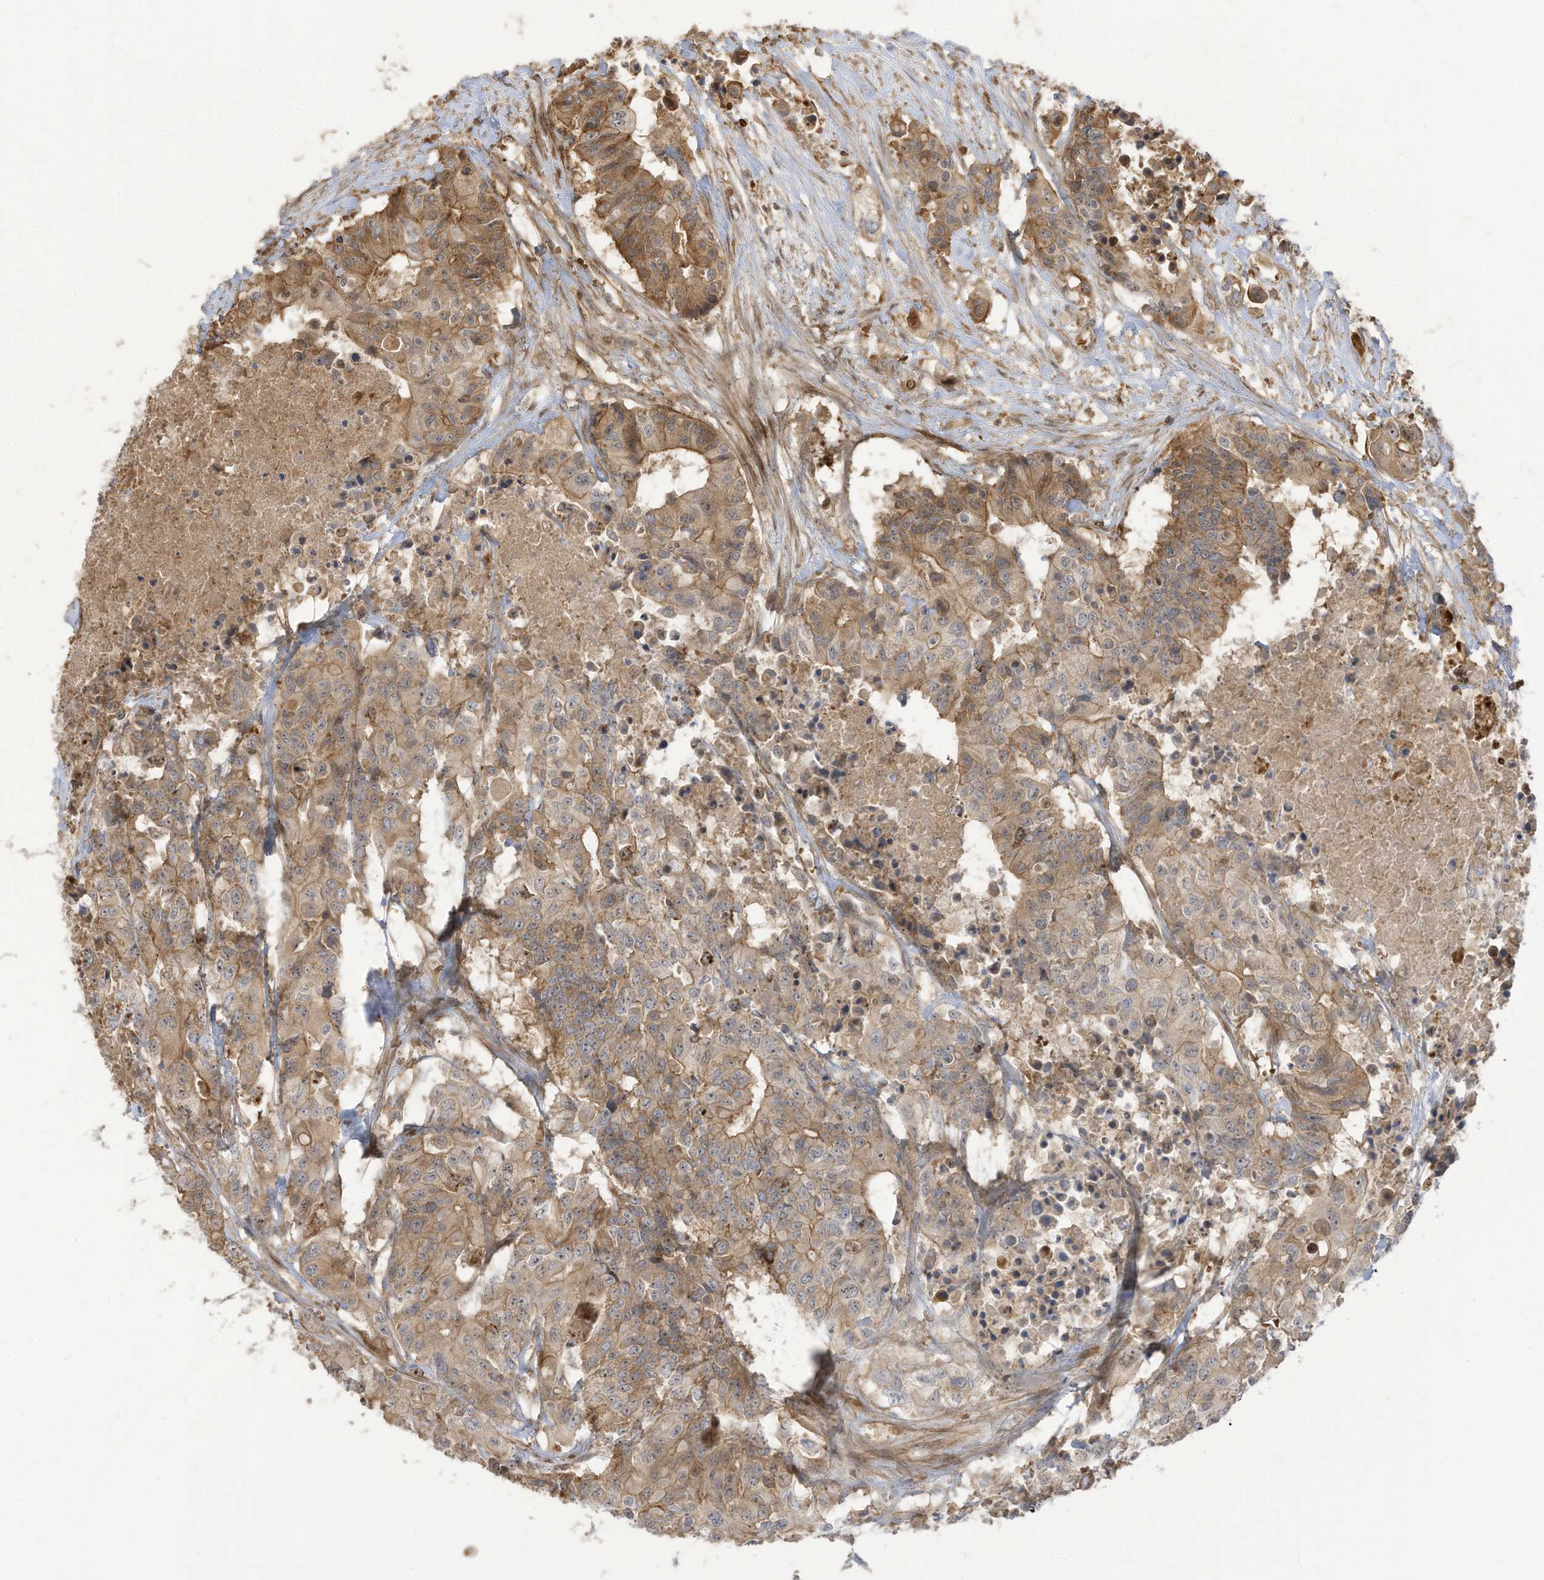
{"staining": {"intensity": "moderate", "quantity": ">75%", "location": "cytoplasmic/membranous"}, "tissue": "colorectal cancer", "cell_type": "Tumor cells", "image_type": "cancer", "snomed": [{"axis": "morphology", "description": "Adenocarcinoma, NOS"}, {"axis": "topography", "description": "Colon"}], "caption": "Protein analysis of colorectal cancer (adenocarcinoma) tissue demonstrates moderate cytoplasmic/membranous staining in about >75% of tumor cells. Ihc stains the protein of interest in brown and the nuclei are stained blue.", "gene": "ENTR1", "patient": {"sex": "male", "age": 77}}